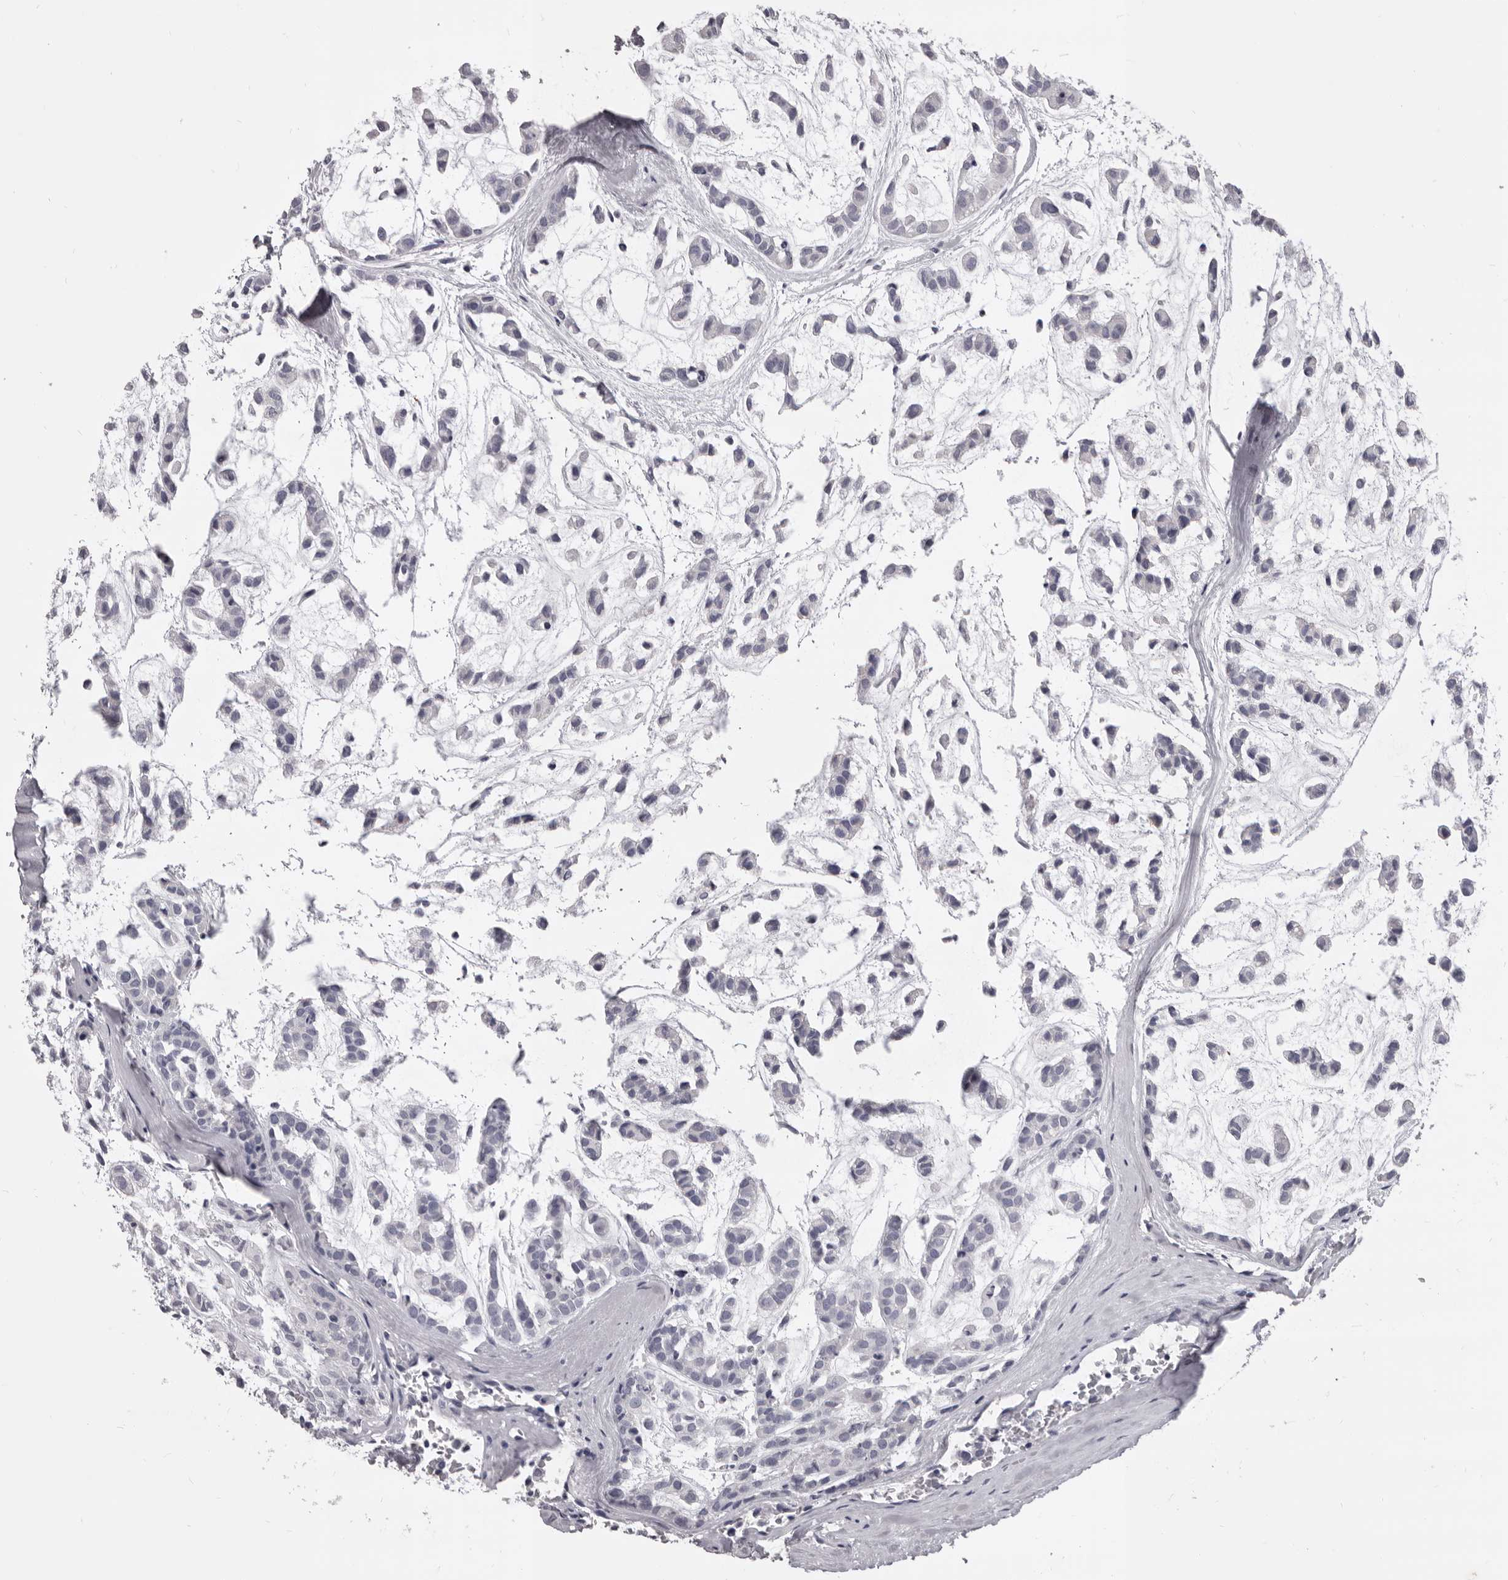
{"staining": {"intensity": "negative", "quantity": "none", "location": "none"}, "tissue": "head and neck cancer", "cell_type": "Tumor cells", "image_type": "cancer", "snomed": [{"axis": "morphology", "description": "Adenocarcinoma, NOS"}, {"axis": "morphology", "description": "Adenoma, NOS"}, {"axis": "topography", "description": "Head-Neck"}], "caption": "Tumor cells show no significant expression in adenoma (head and neck).", "gene": "GZMH", "patient": {"sex": "female", "age": 55}}